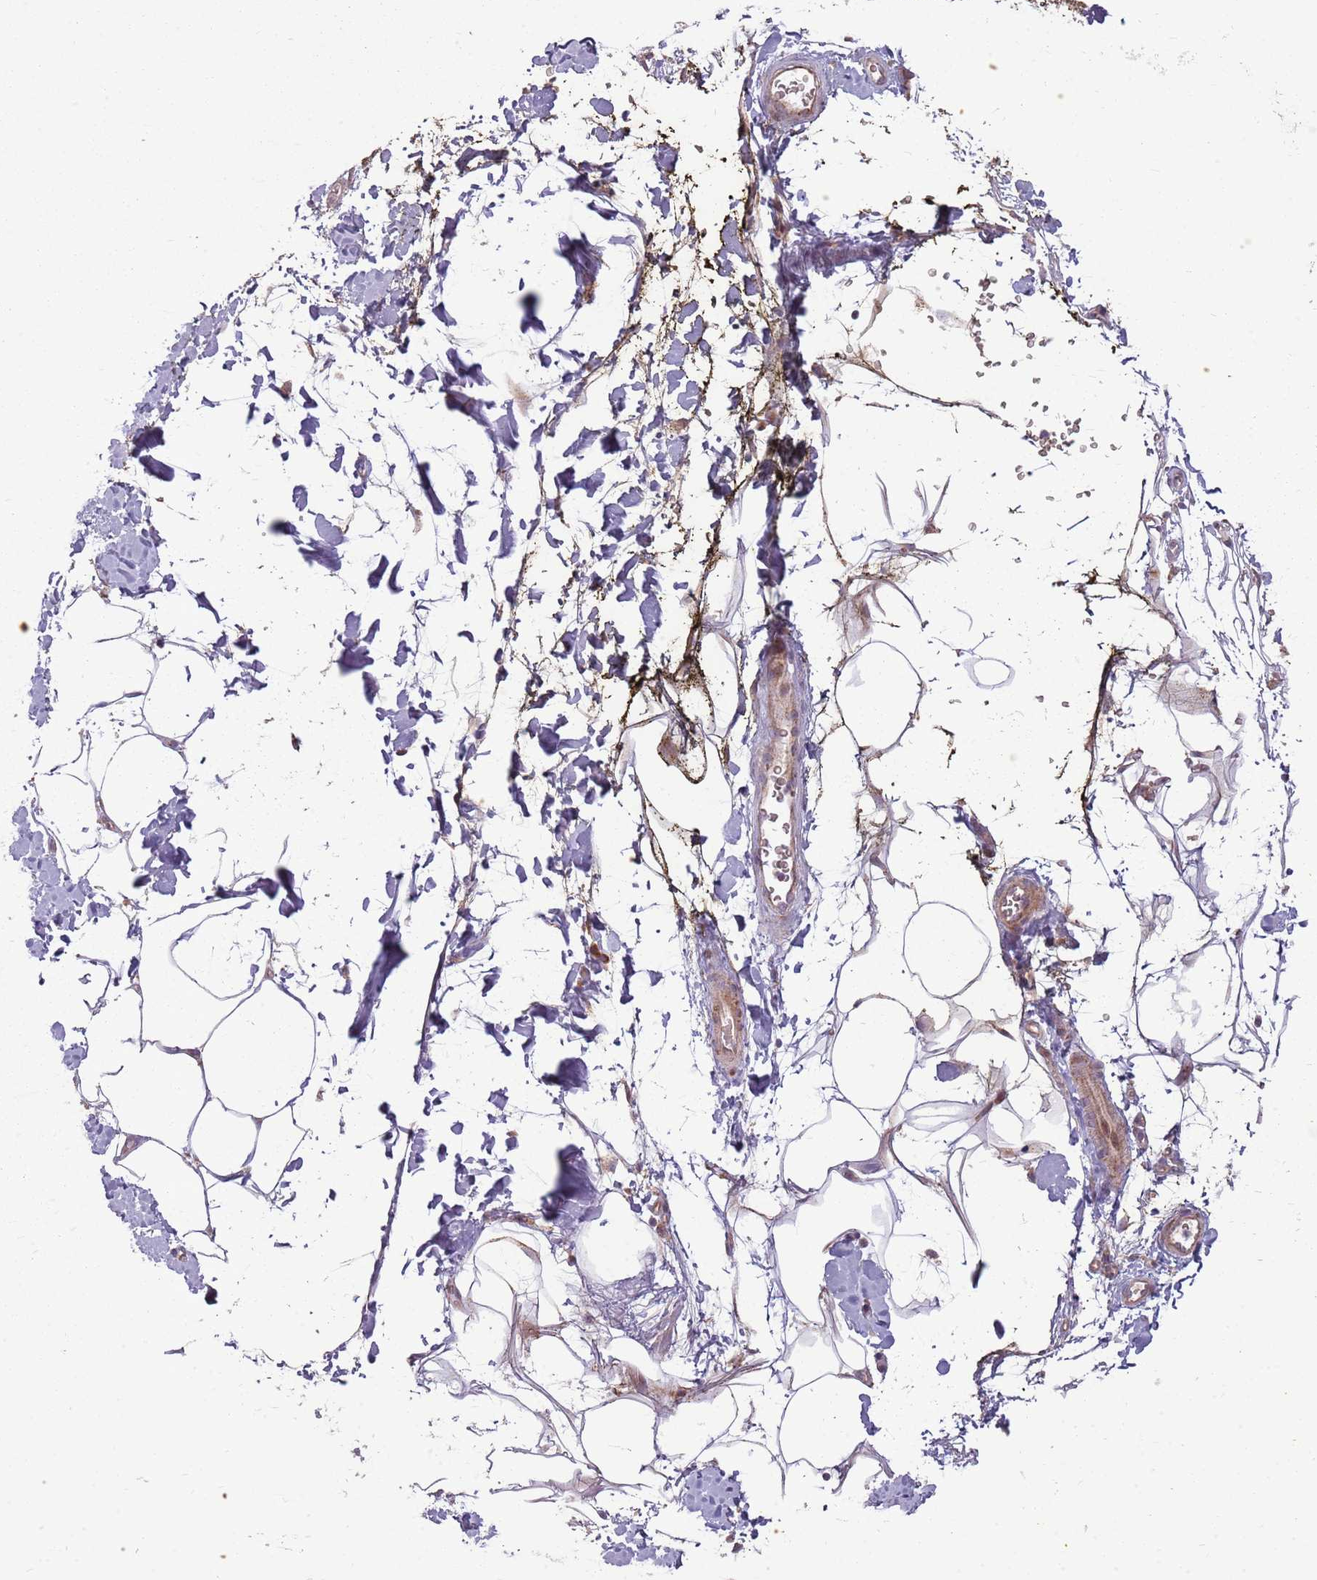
{"staining": {"intensity": "weak", "quantity": "25%-75%", "location": "cytoplasmic/membranous"}, "tissue": "adipose tissue", "cell_type": "Adipocytes", "image_type": "normal", "snomed": [{"axis": "morphology", "description": "Normal tissue, NOS"}, {"axis": "morphology", "description": "Adenocarcinoma, NOS"}, {"axis": "topography", "description": "Pancreas"}, {"axis": "topography", "description": "Peripheral nerve tissue"}], "caption": "Adipocytes display low levels of weak cytoplasmic/membranous staining in approximately 25%-75% of cells in benign adipose tissue. (Stains: DAB in brown, nuclei in blue, Microscopy: brightfield microscopy at high magnification).", "gene": "ZNF530", "patient": {"sex": "male", "age": 59}}